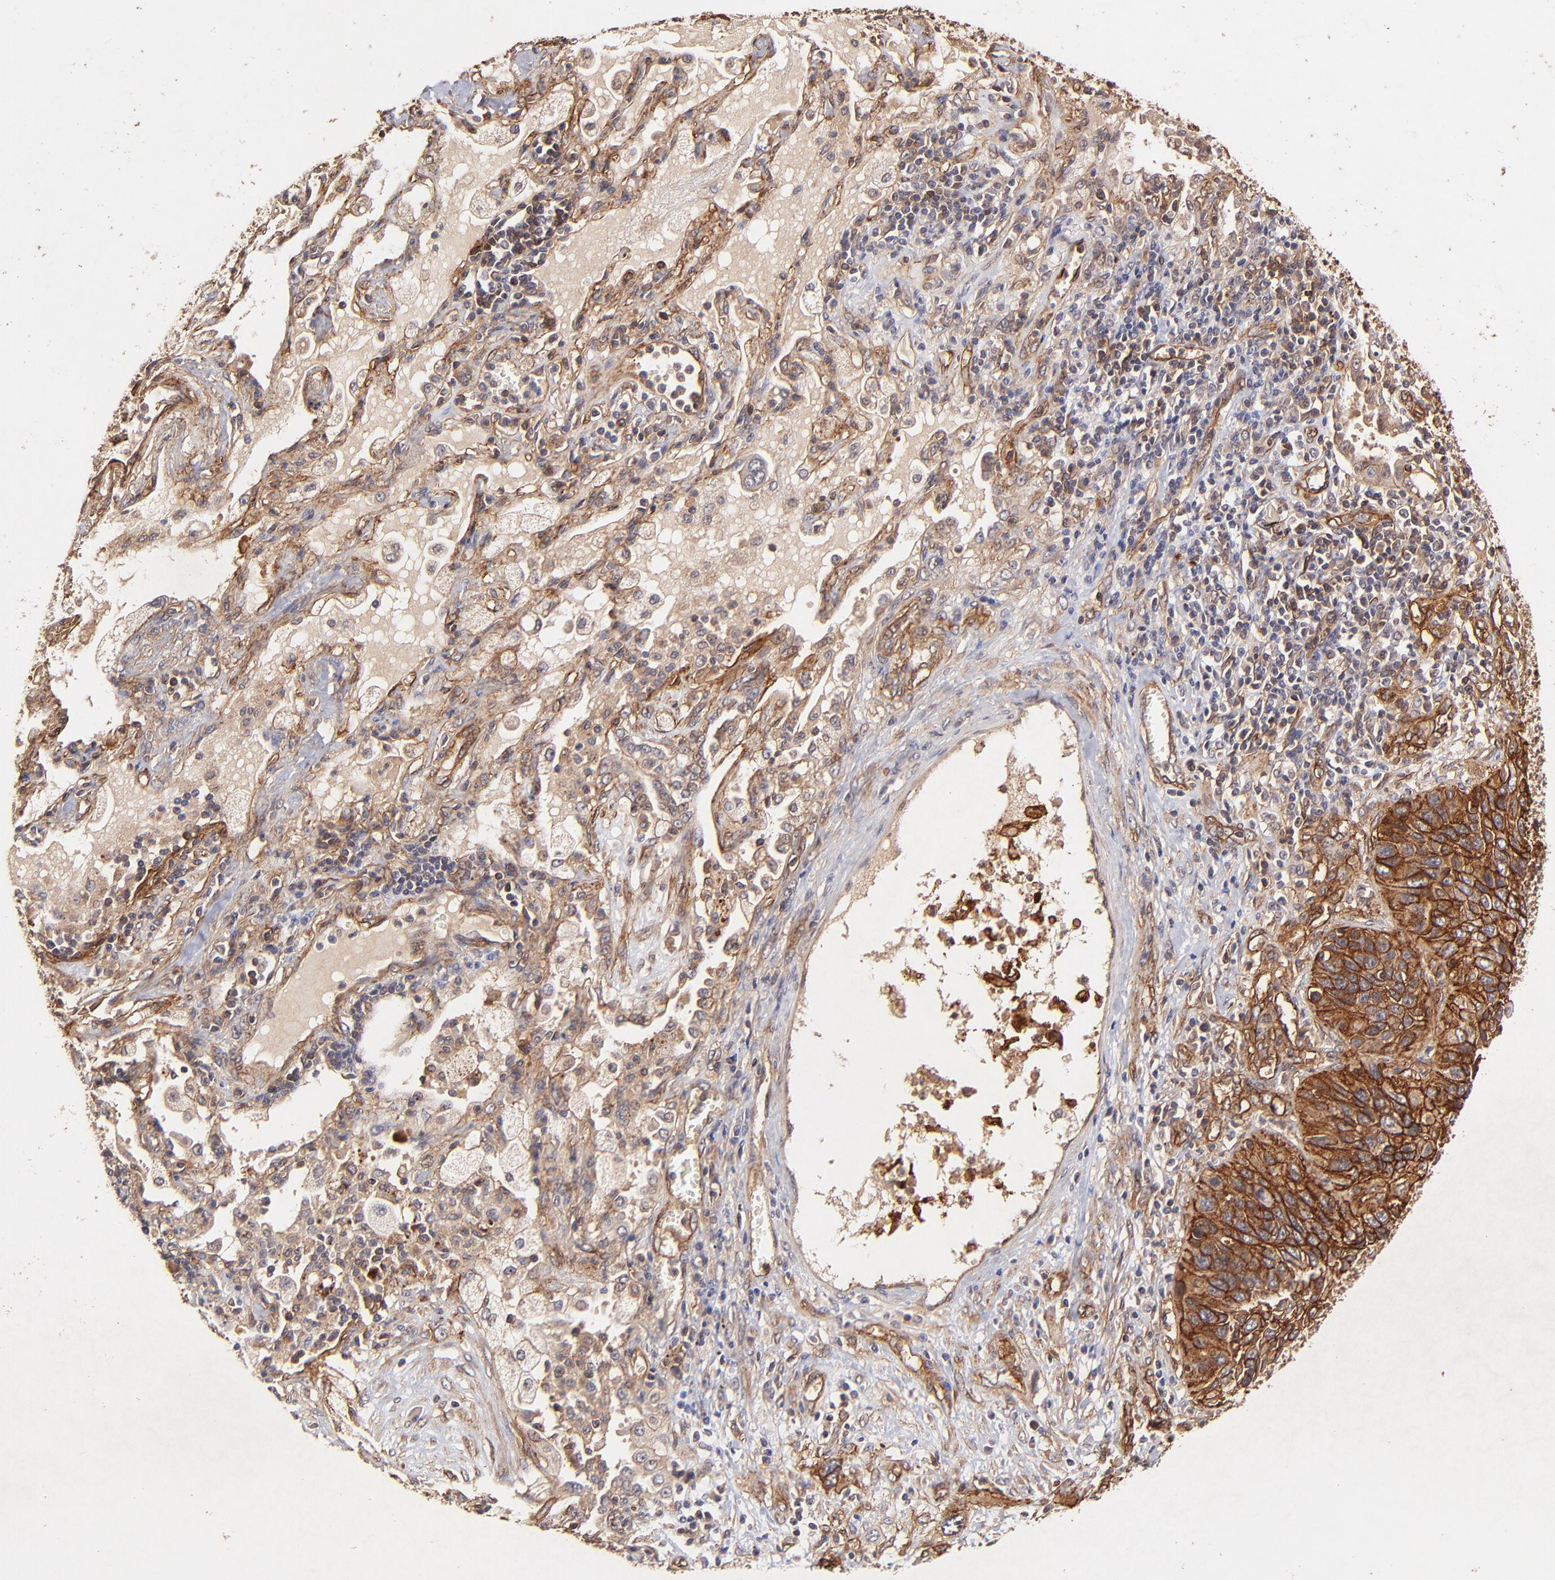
{"staining": {"intensity": "strong", "quantity": ">75%", "location": "cytoplasmic/membranous"}, "tissue": "lung cancer", "cell_type": "Tumor cells", "image_type": "cancer", "snomed": [{"axis": "morphology", "description": "Squamous cell carcinoma, NOS"}, {"axis": "topography", "description": "Lung"}], "caption": "Tumor cells reveal high levels of strong cytoplasmic/membranous staining in approximately >75% of cells in human lung squamous cell carcinoma.", "gene": "ITGB1", "patient": {"sex": "female", "age": 76}}